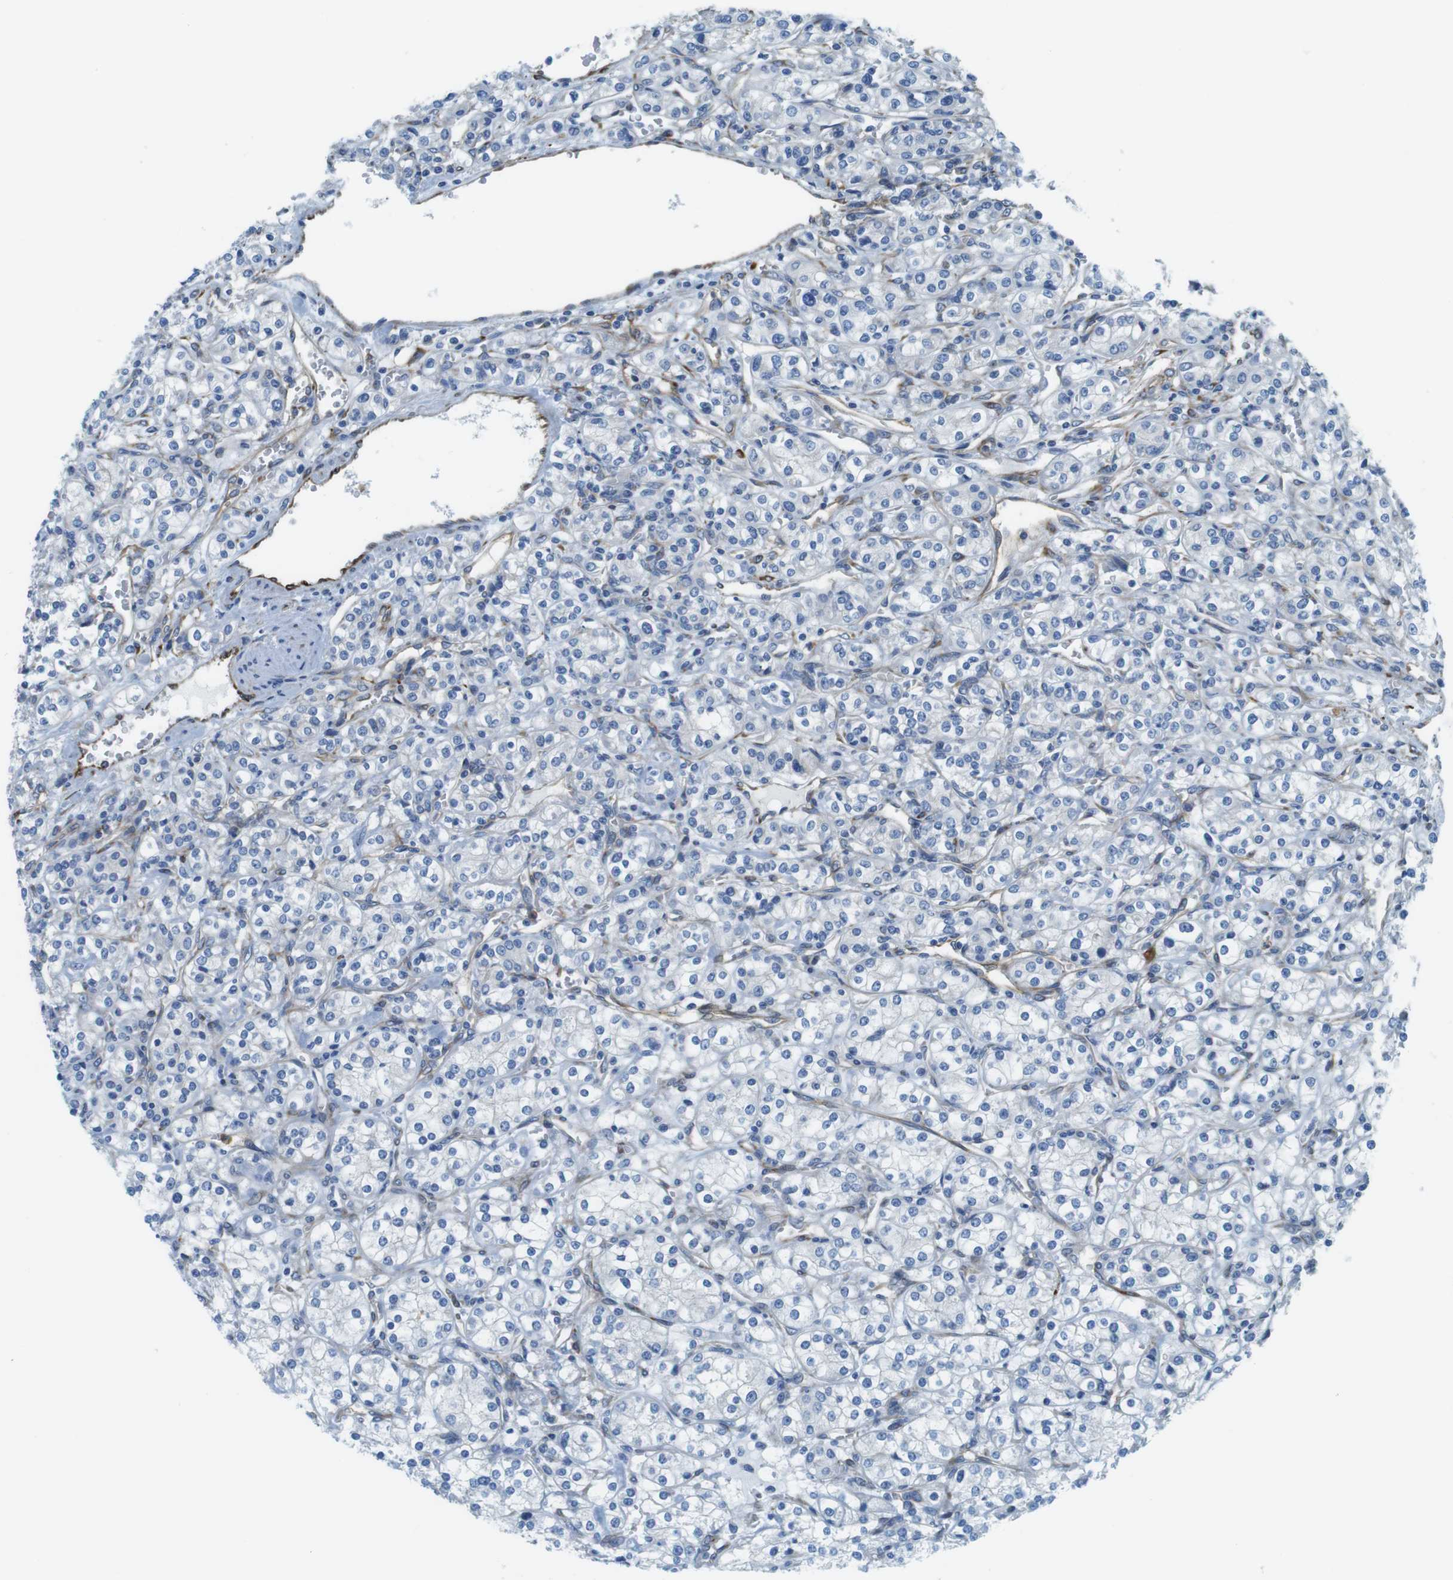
{"staining": {"intensity": "negative", "quantity": "none", "location": "none"}, "tissue": "renal cancer", "cell_type": "Tumor cells", "image_type": "cancer", "snomed": [{"axis": "morphology", "description": "Adenocarcinoma, NOS"}, {"axis": "topography", "description": "Kidney"}], "caption": "Immunohistochemical staining of human renal cancer exhibits no significant positivity in tumor cells.", "gene": "EMP2", "patient": {"sex": "male", "age": 77}}